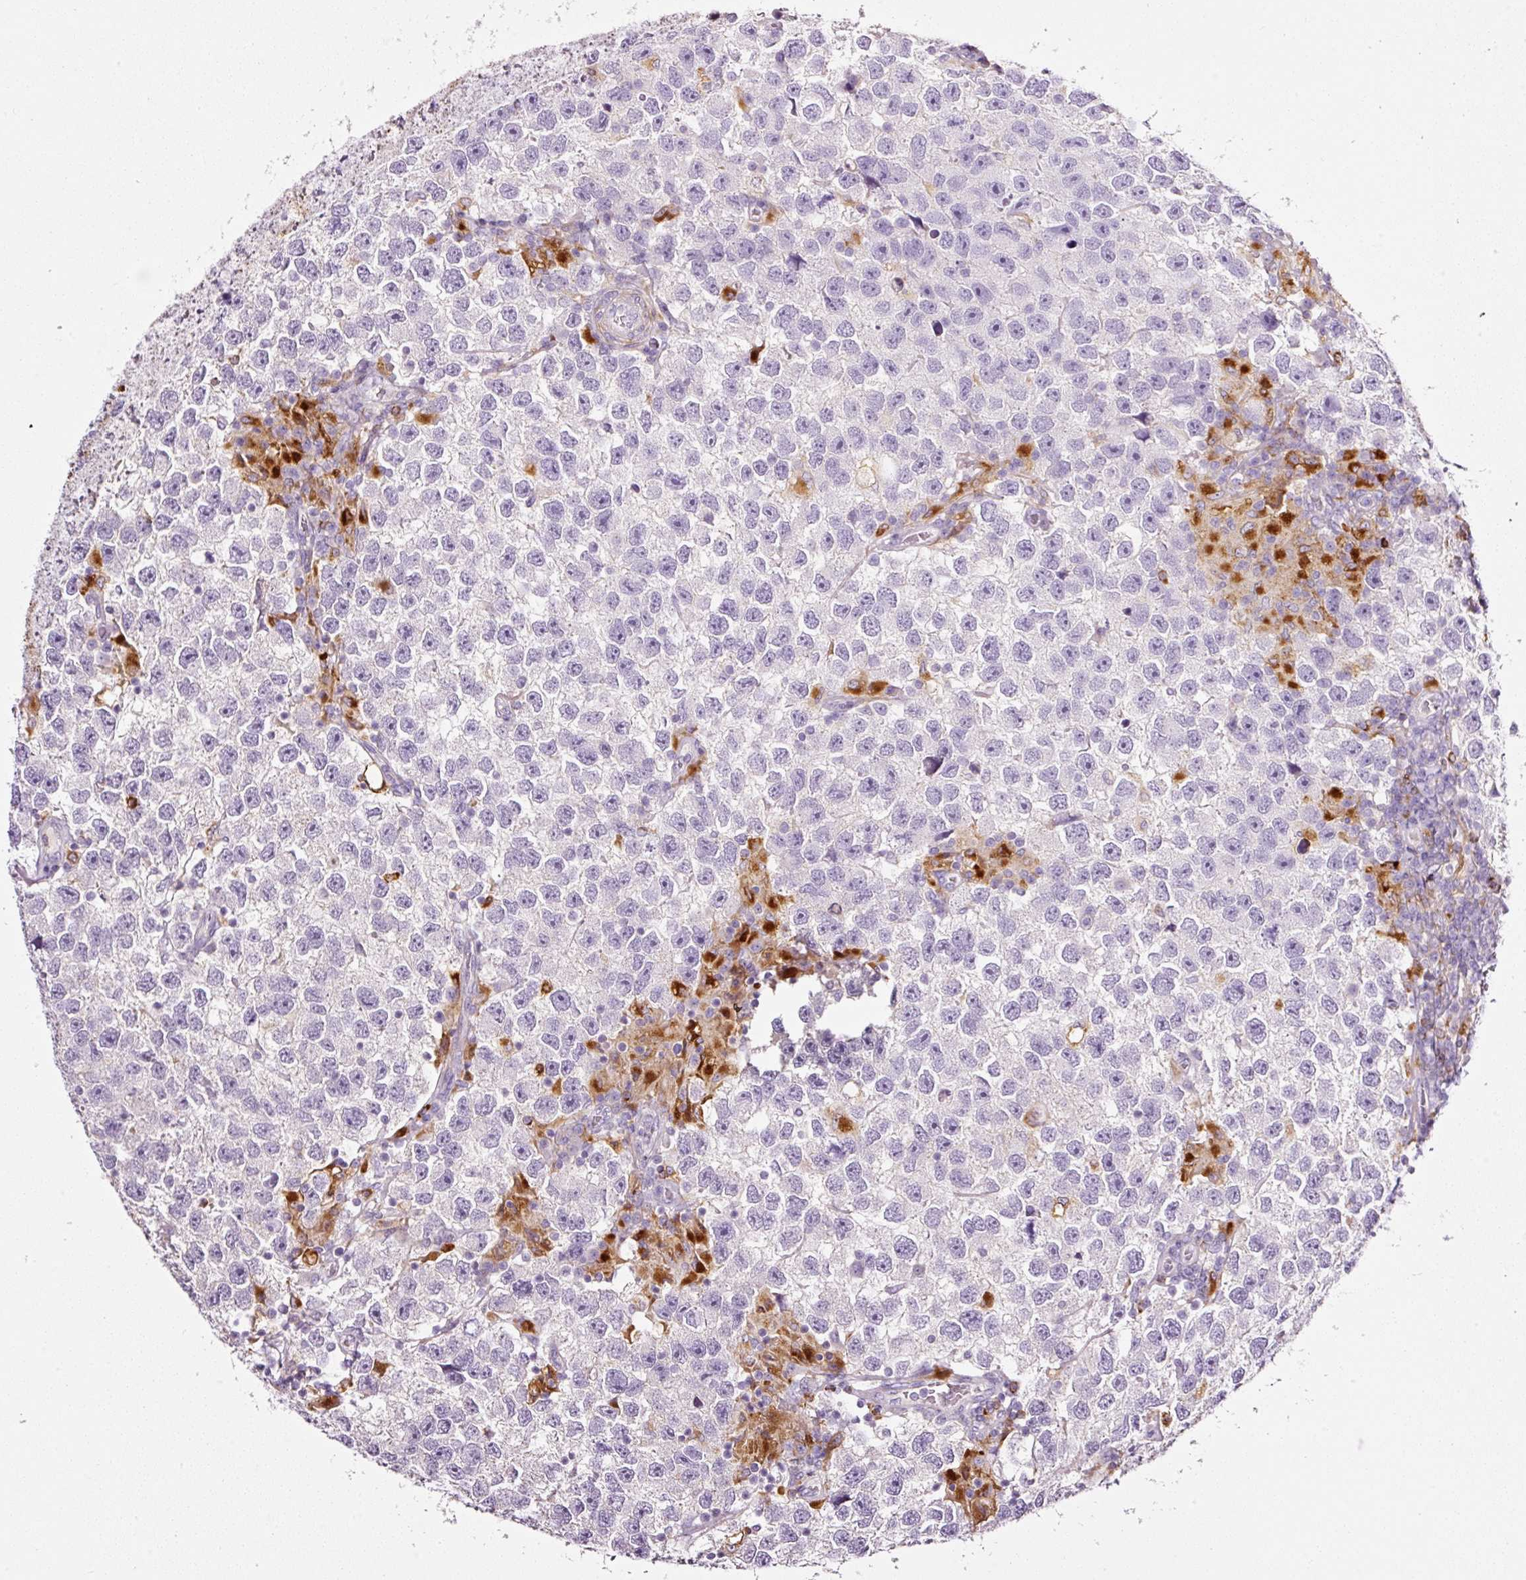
{"staining": {"intensity": "negative", "quantity": "none", "location": "none"}, "tissue": "testis cancer", "cell_type": "Tumor cells", "image_type": "cancer", "snomed": [{"axis": "morphology", "description": "Seminoma, NOS"}, {"axis": "topography", "description": "Testis"}], "caption": "Tumor cells are negative for brown protein staining in testis seminoma. (DAB IHC visualized using brightfield microscopy, high magnification).", "gene": "CYB561A3", "patient": {"sex": "male", "age": 26}}